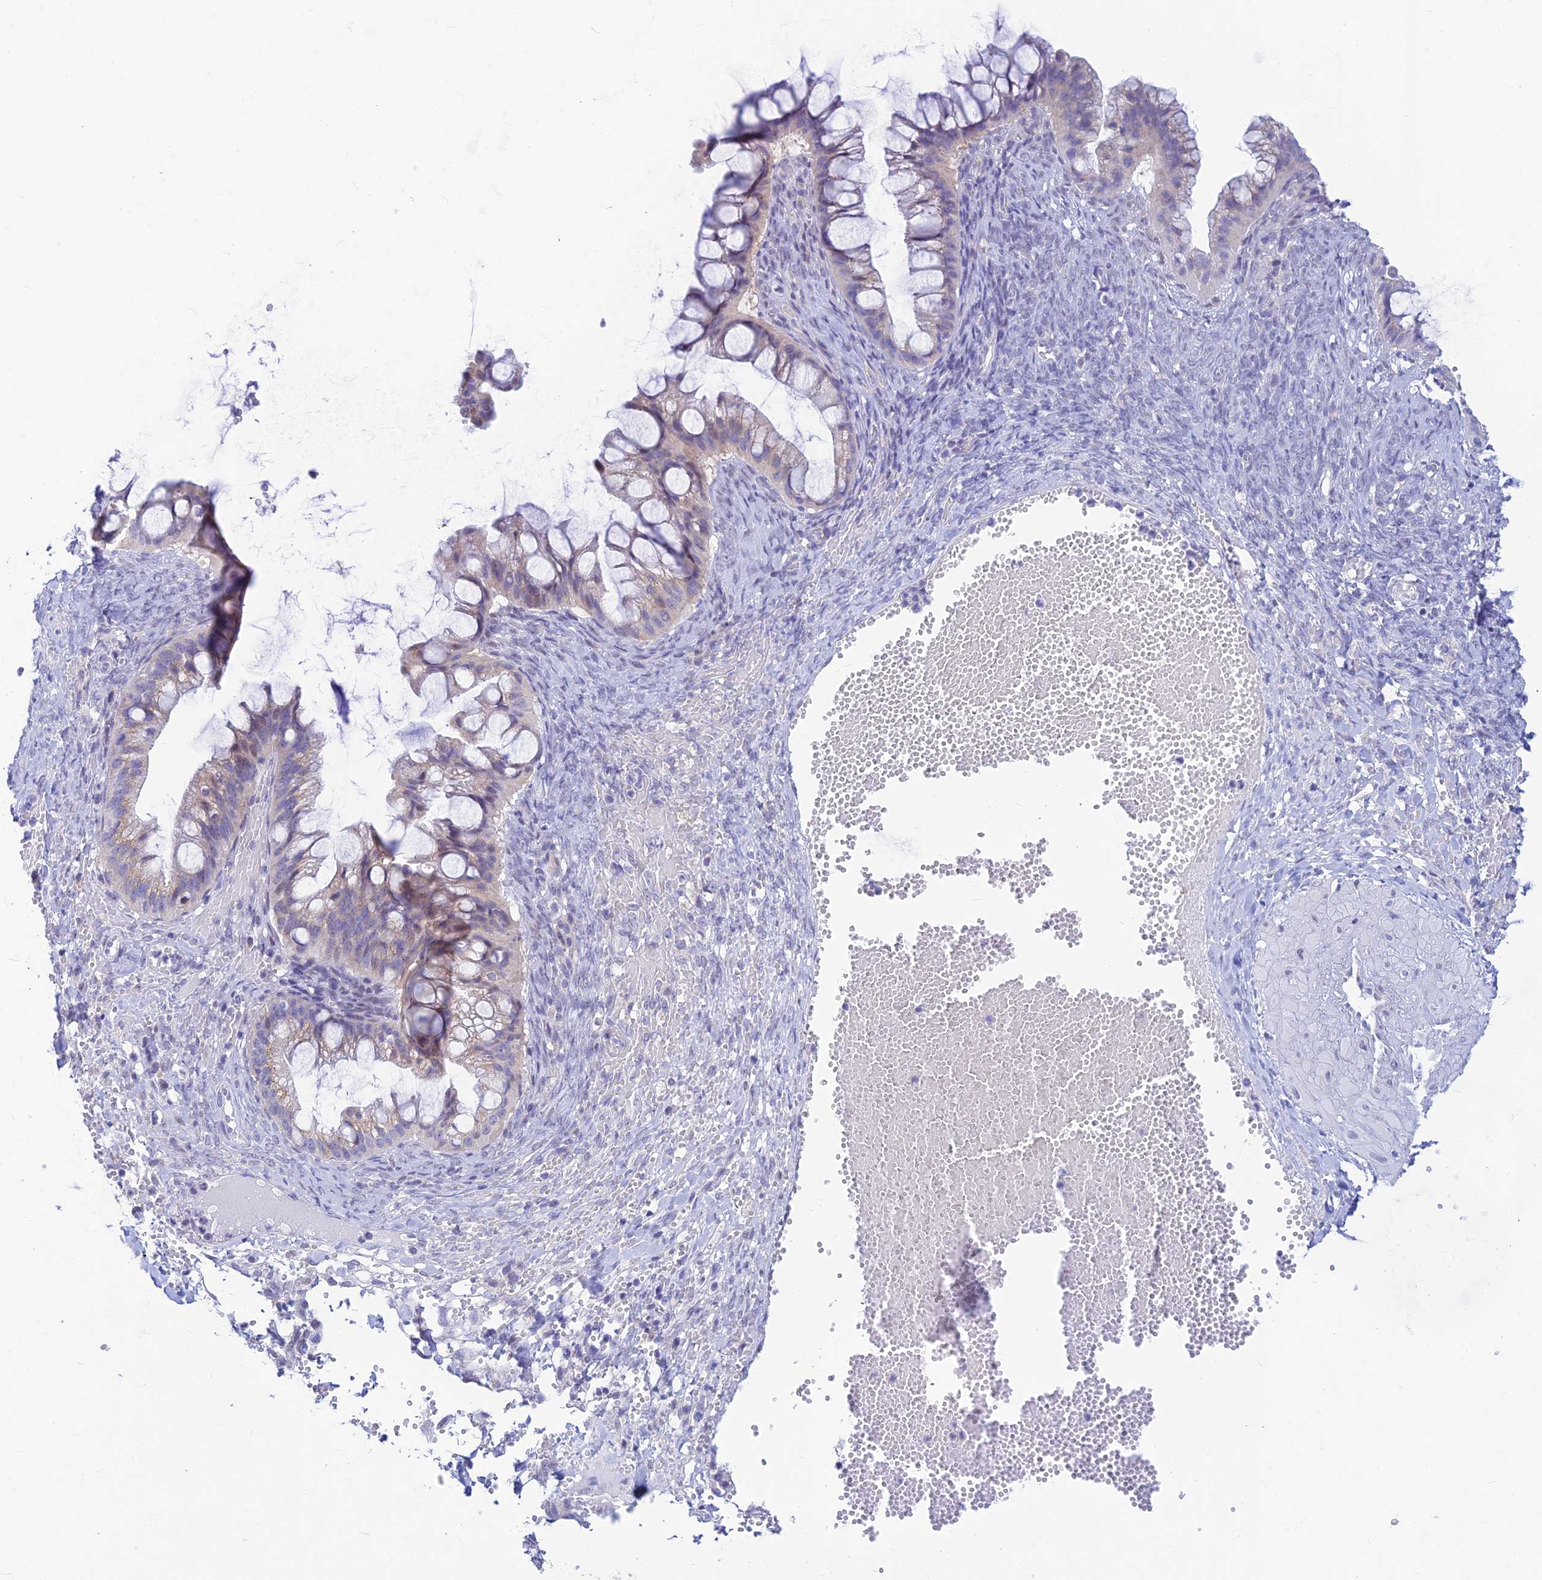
{"staining": {"intensity": "negative", "quantity": "none", "location": "none"}, "tissue": "ovarian cancer", "cell_type": "Tumor cells", "image_type": "cancer", "snomed": [{"axis": "morphology", "description": "Cystadenocarcinoma, mucinous, NOS"}, {"axis": "topography", "description": "Ovary"}], "caption": "Tumor cells are negative for brown protein staining in ovarian mucinous cystadenocarcinoma. (Brightfield microscopy of DAB (3,3'-diaminobenzidine) IHC at high magnification).", "gene": "INKA1", "patient": {"sex": "female", "age": 73}}